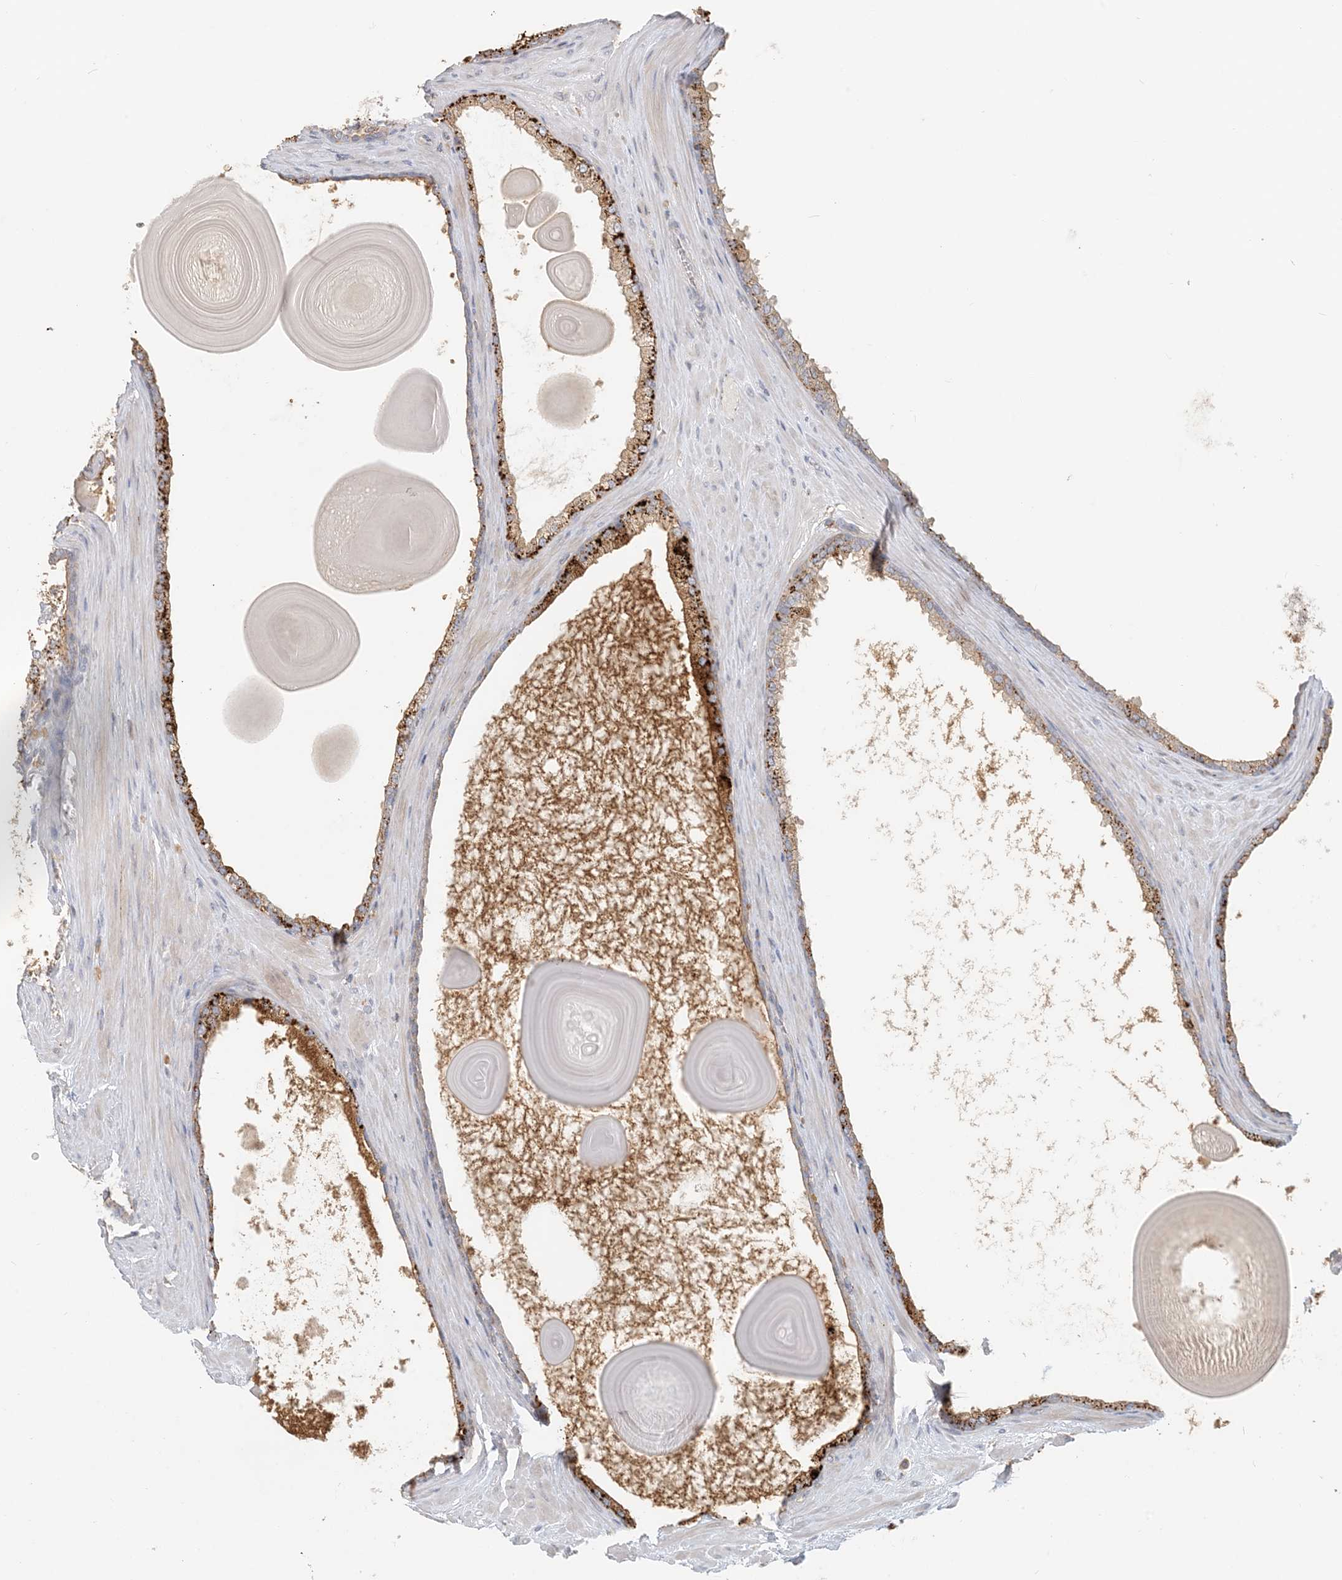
{"staining": {"intensity": "strong", "quantity": "25%-75%", "location": "cytoplasmic/membranous"}, "tissue": "prostate cancer", "cell_type": "Tumor cells", "image_type": "cancer", "snomed": [{"axis": "morphology", "description": "Adenocarcinoma, Low grade"}, {"axis": "topography", "description": "Prostate"}], "caption": "An IHC photomicrograph of neoplastic tissue is shown. Protein staining in brown shows strong cytoplasmic/membranous positivity in prostate low-grade adenocarcinoma within tumor cells. Immunohistochemistry (ihc) stains the protein in brown and the nuclei are stained blue.", "gene": "SPPL2A", "patient": {"sex": "male", "age": 70}}